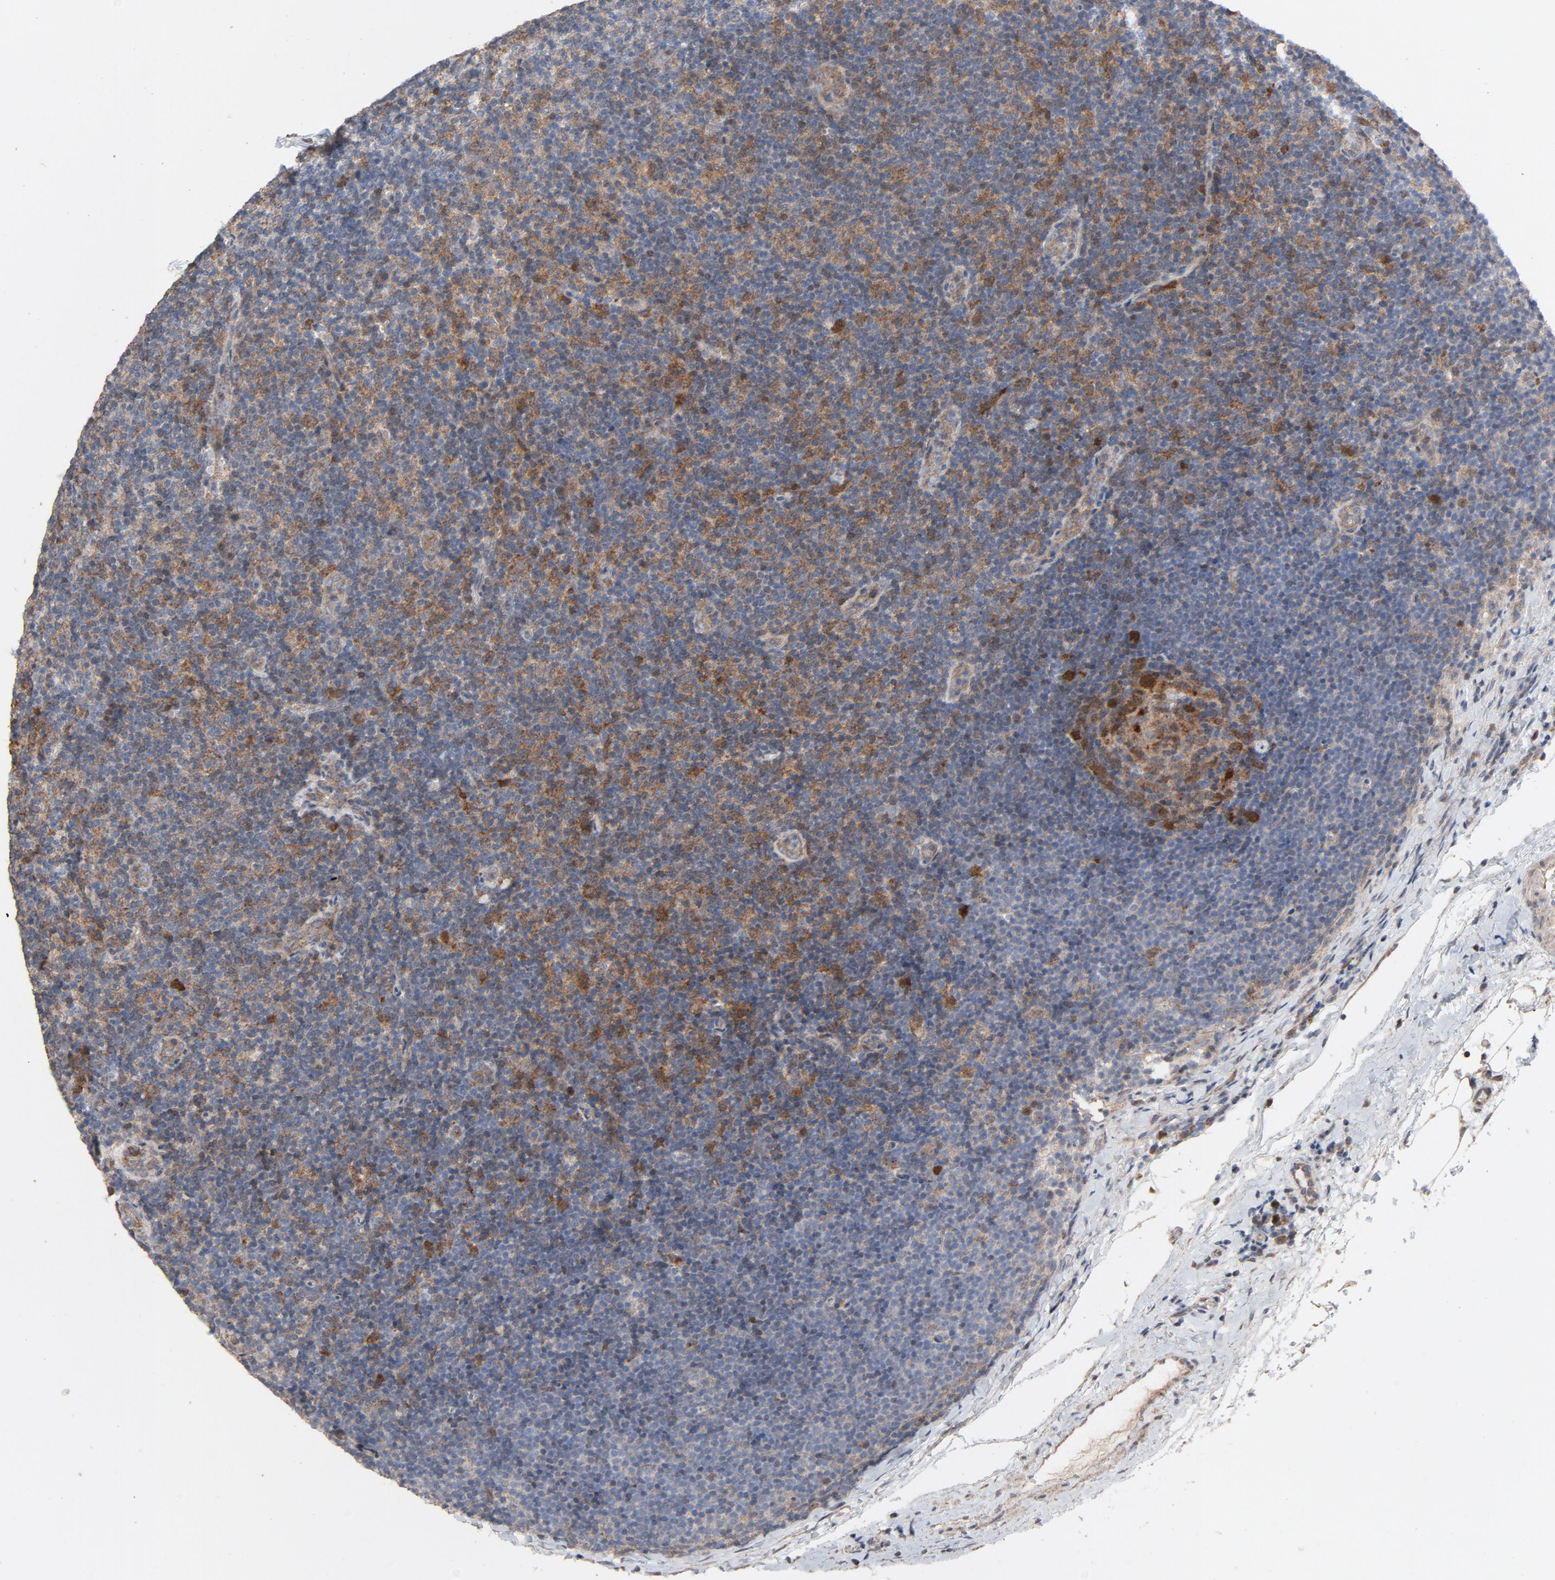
{"staining": {"intensity": "moderate", "quantity": ">75%", "location": "cytoplasmic/membranous"}, "tissue": "lymphoma", "cell_type": "Tumor cells", "image_type": "cancer", "snomed": [{"axis": "morphology", "description": "Malignant lymphoma, non-Hodgkin's type, Low grade"}, {"axis": "topography", "description": "Lymph node"}], "caption": "Immunohistochemical staining of malignant lymphoma, non-Hodgkin's type (low-grade) exhibits medium levels of moderate cytoplasmic/membranous protein expression in approximately >75% of tumor cells.", "gene": "CDK6", "patient": {"sex": "male", "age": 70}}